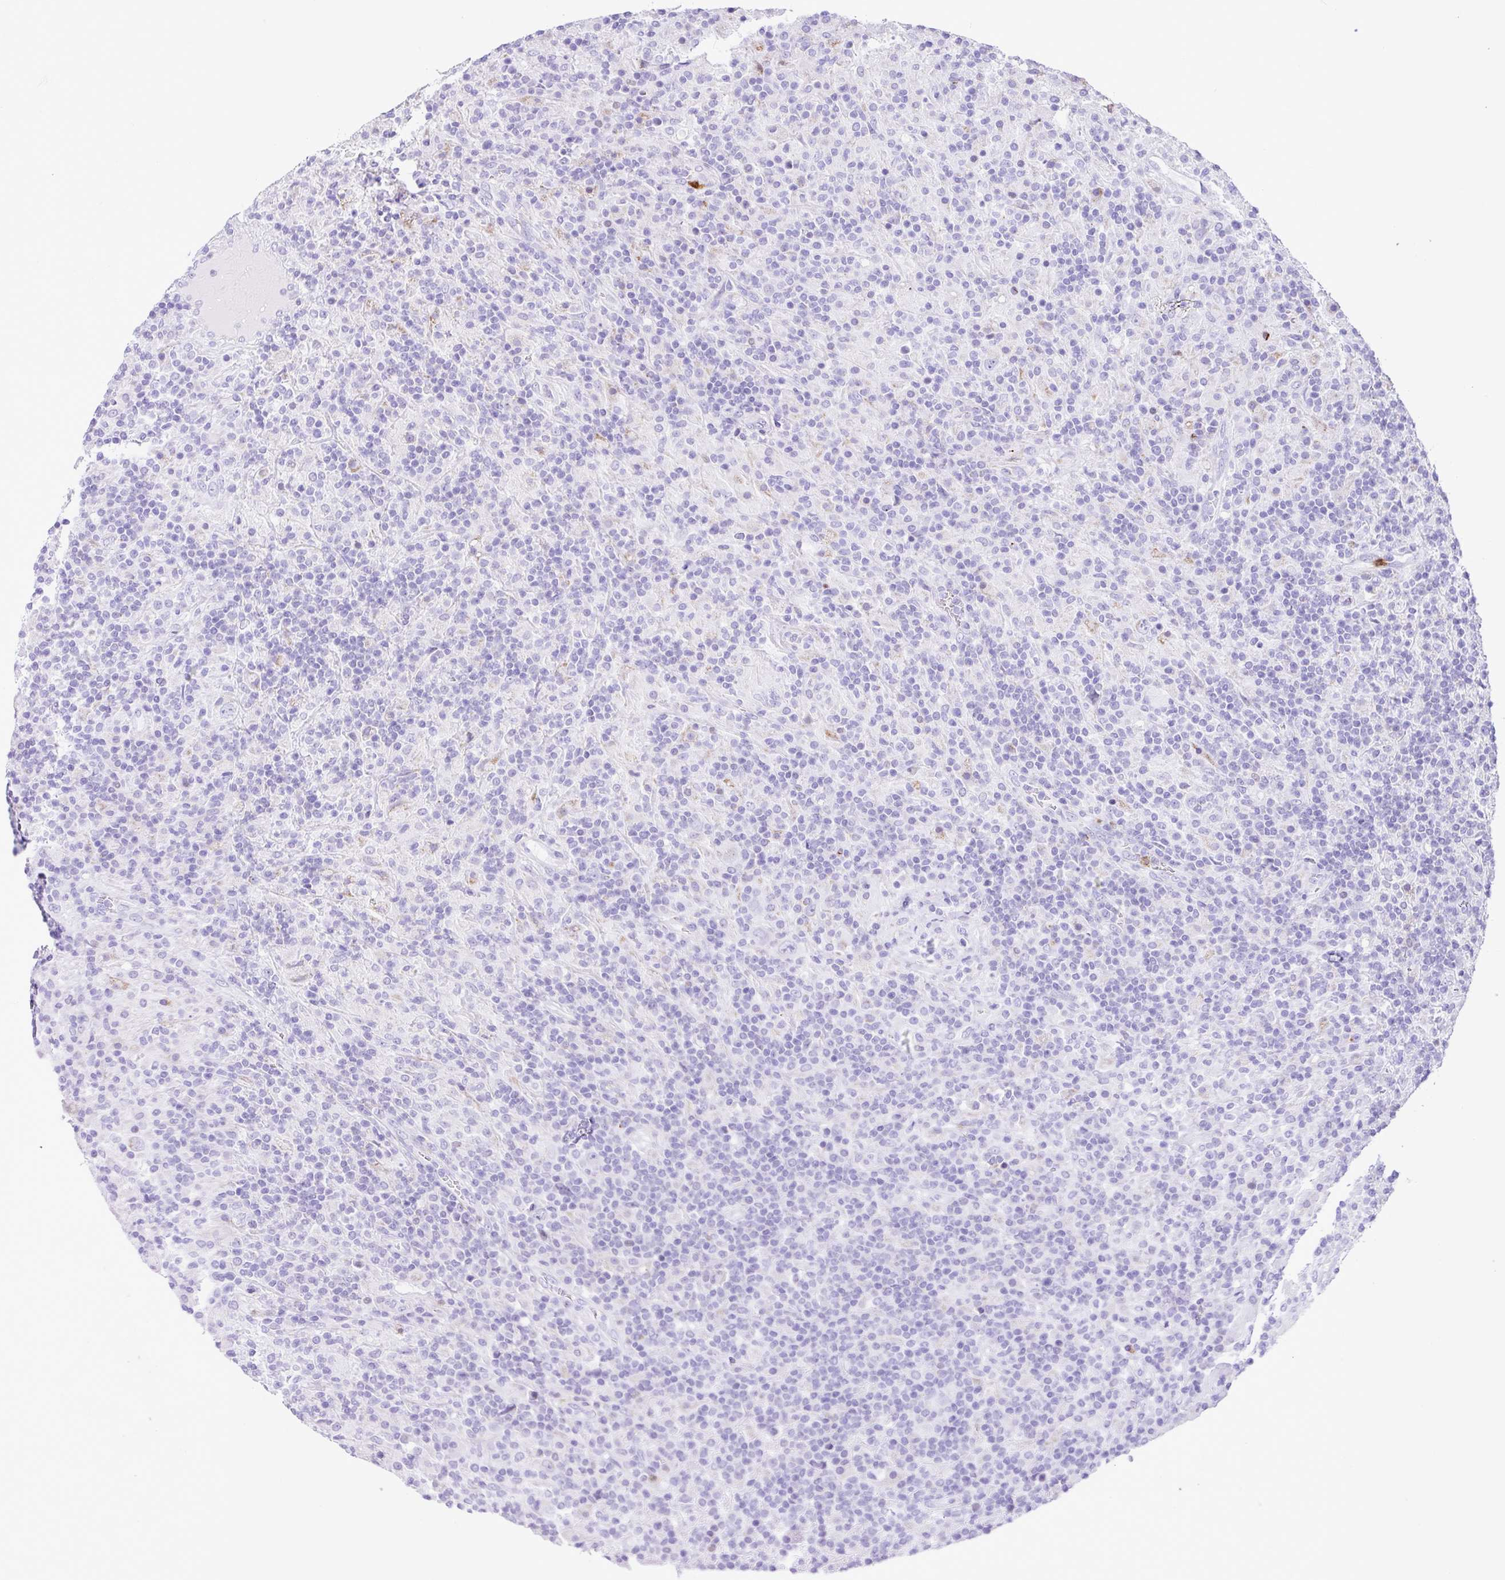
{"staining": {"intensity": "negative", "quantity": "none", "location": "none"}, "tissue": "lymphoma", "cell_type": "Tumor cells", "image_type": "cancer", "snomed": [{"axis": "morphology", "description": "Hodgkin's disease, NOS"}, {"axis": "topography", "description": "Lymph node"}], "caption": "This image is of lymphoma stained with immunohistochemistry to label a protein in brown with the nuclei are counter-stained blue. There is no expression in tumor cells.", "gene": "RCAN2", "patient": {"sex": "male", "age": 70}}